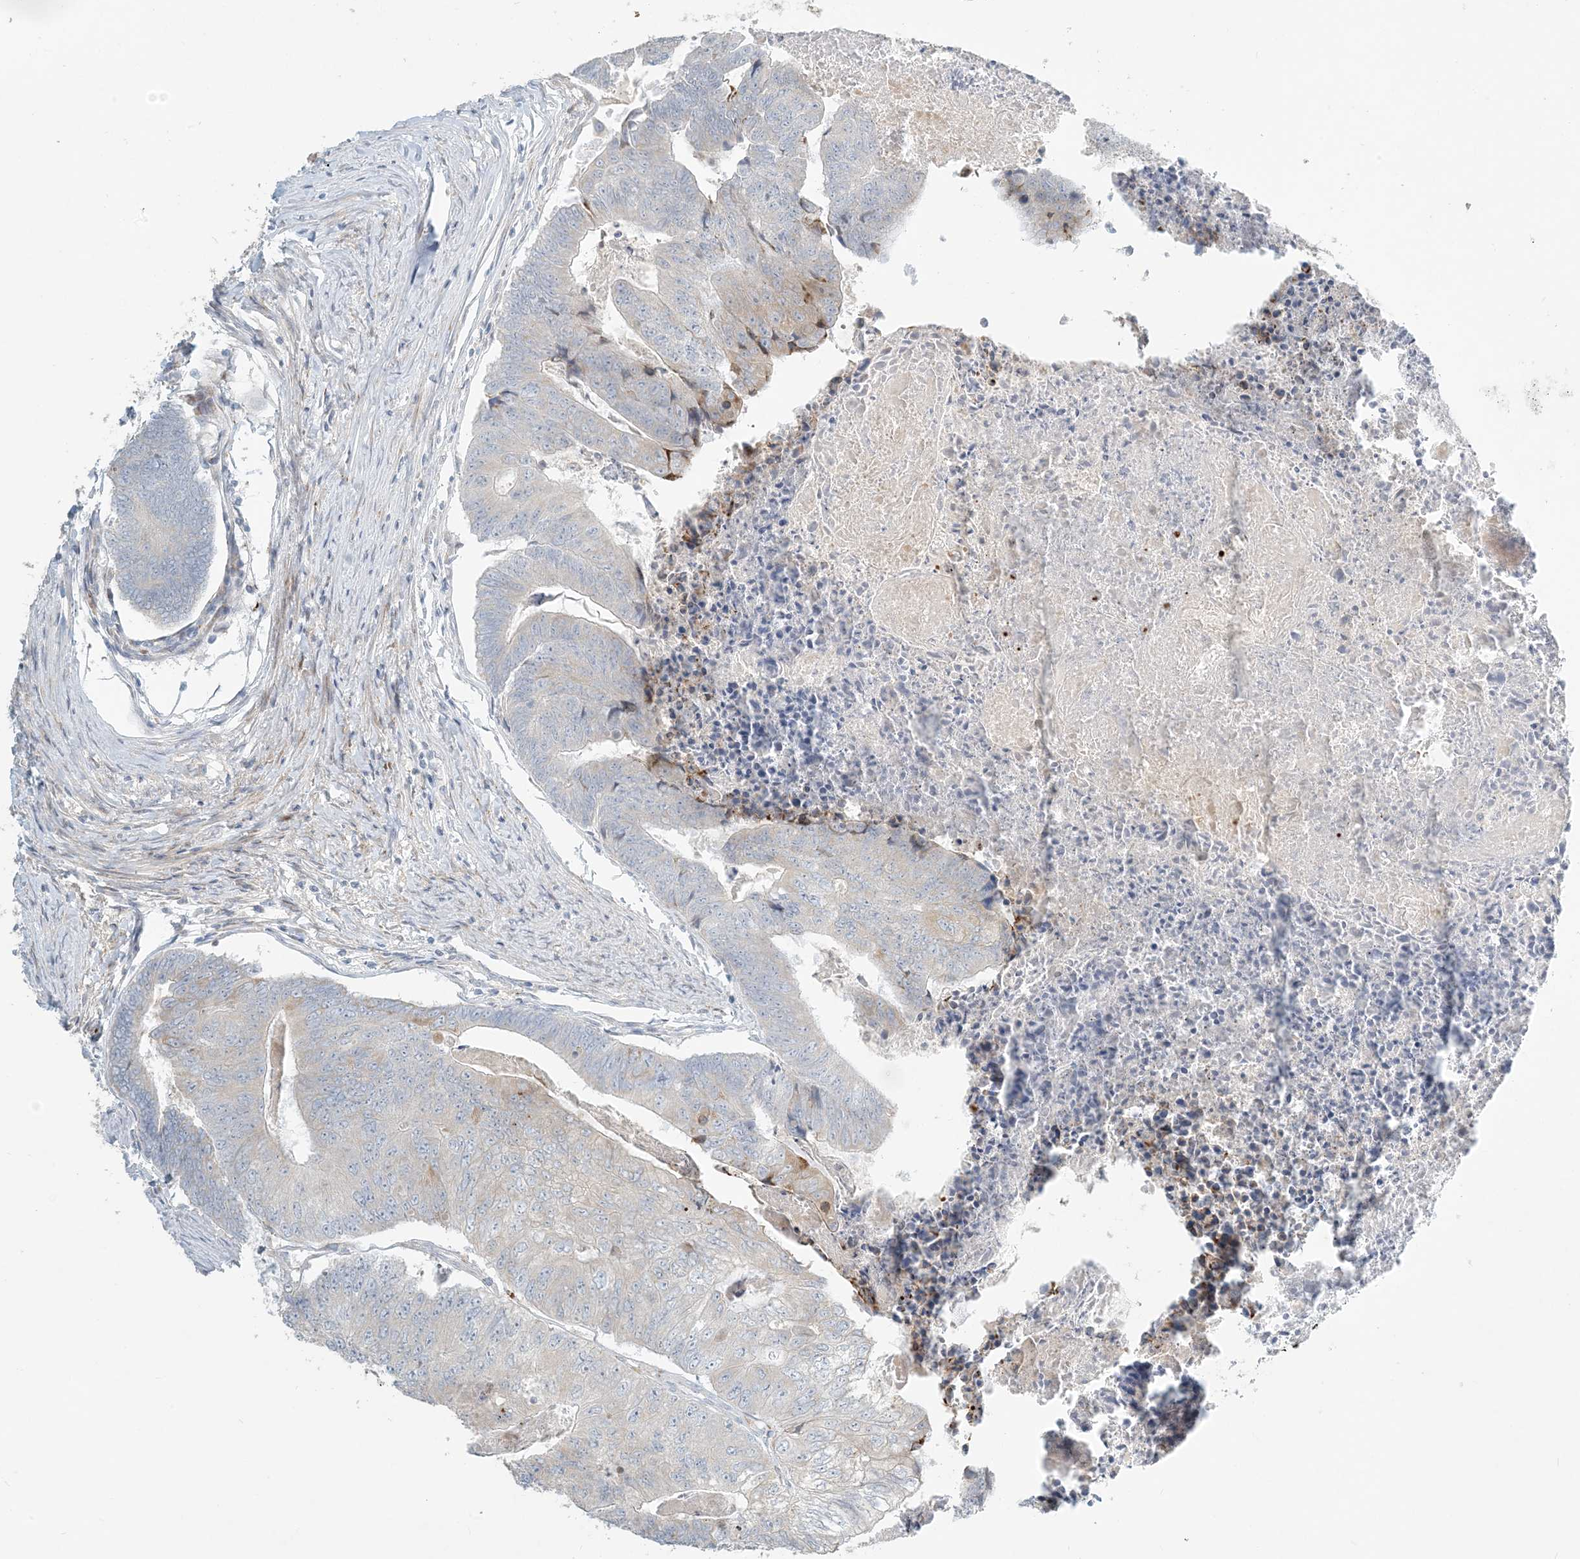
{"staining": {"intensity": "weak", "quantity": "<25%", "location": "cytoplasmic/membranous"}, "tissue": "colorectal cancer", "cell_type": "Tumor cells", "image_type": "cancer", "snomed": [{"axis": "morphology", "description": "Adenocarcinoma, NOS"}, {"axis": "topography", "description": "Colon"}], "caption": "A photomicrograph of adenocarcinoma (colorectal) stained for a protein reveals no brown staining in tumor cells.", "gene": "ZNF385D", "patient": {"sex": "female", "age": 67}}